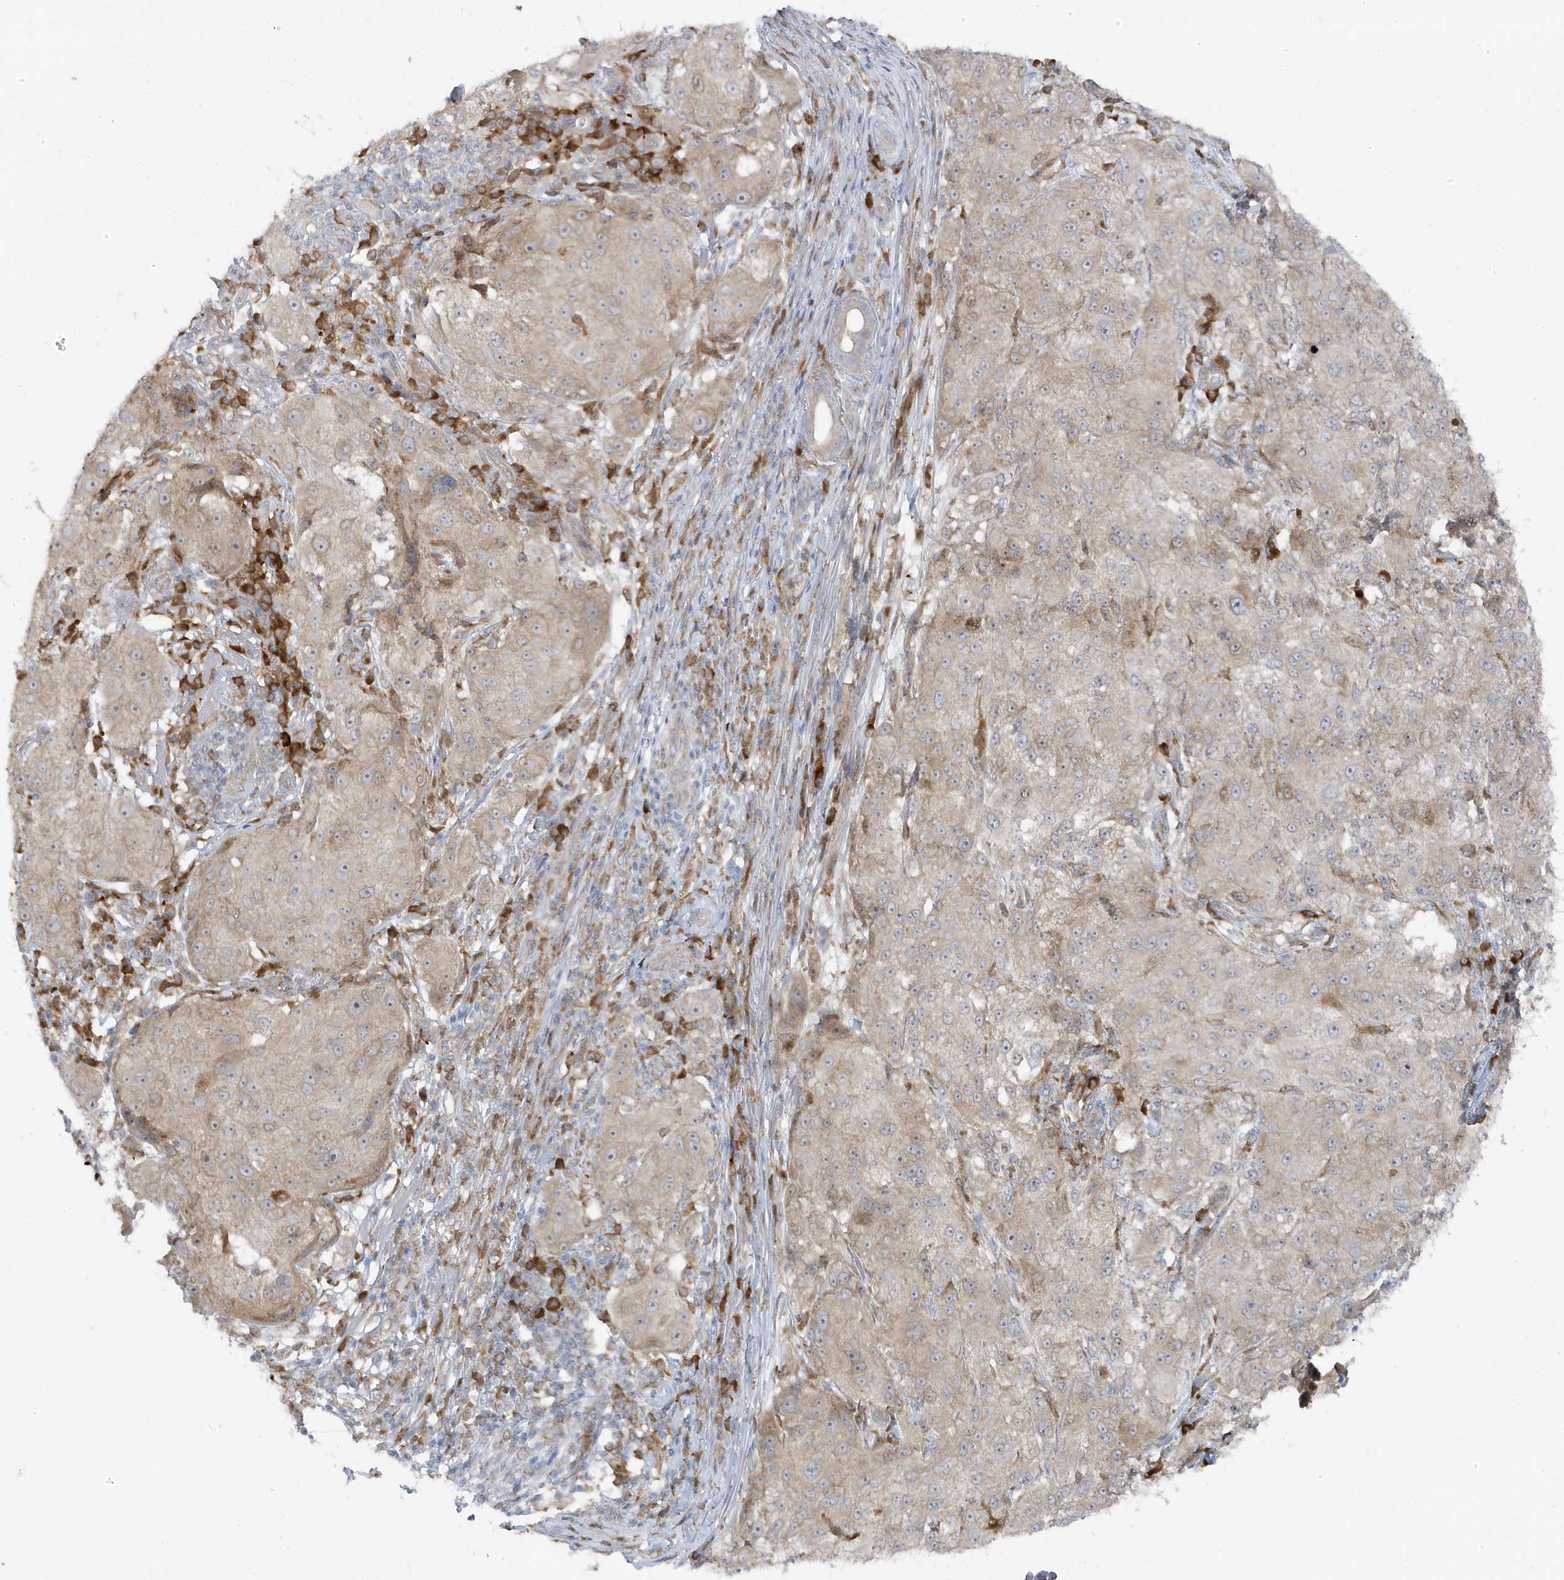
{"staining": {"intensity": "weak", "quantity": "25%-75%", "location": "cytoplasmic/membranous"}, "tissue": "melanoma", "cell_type": "Tumor cells", "image_type": "cancer", "snomed": [{"axis": "morphology", "description": "Necrosis, NOS"}, {"axis": "morphology", "description": "Malignant melanoma, NOS"}, {"axis": "topography", "description": "Skin"}], "caption": "This histopathology image shows immunohistochemistry staining of human melanoma, with low weak cytoplasmic/membranous expression in approximately 25%-75% of tumor cells.", "gene": "ZNF654", "patient": {"sex": "female", "age": 87}}